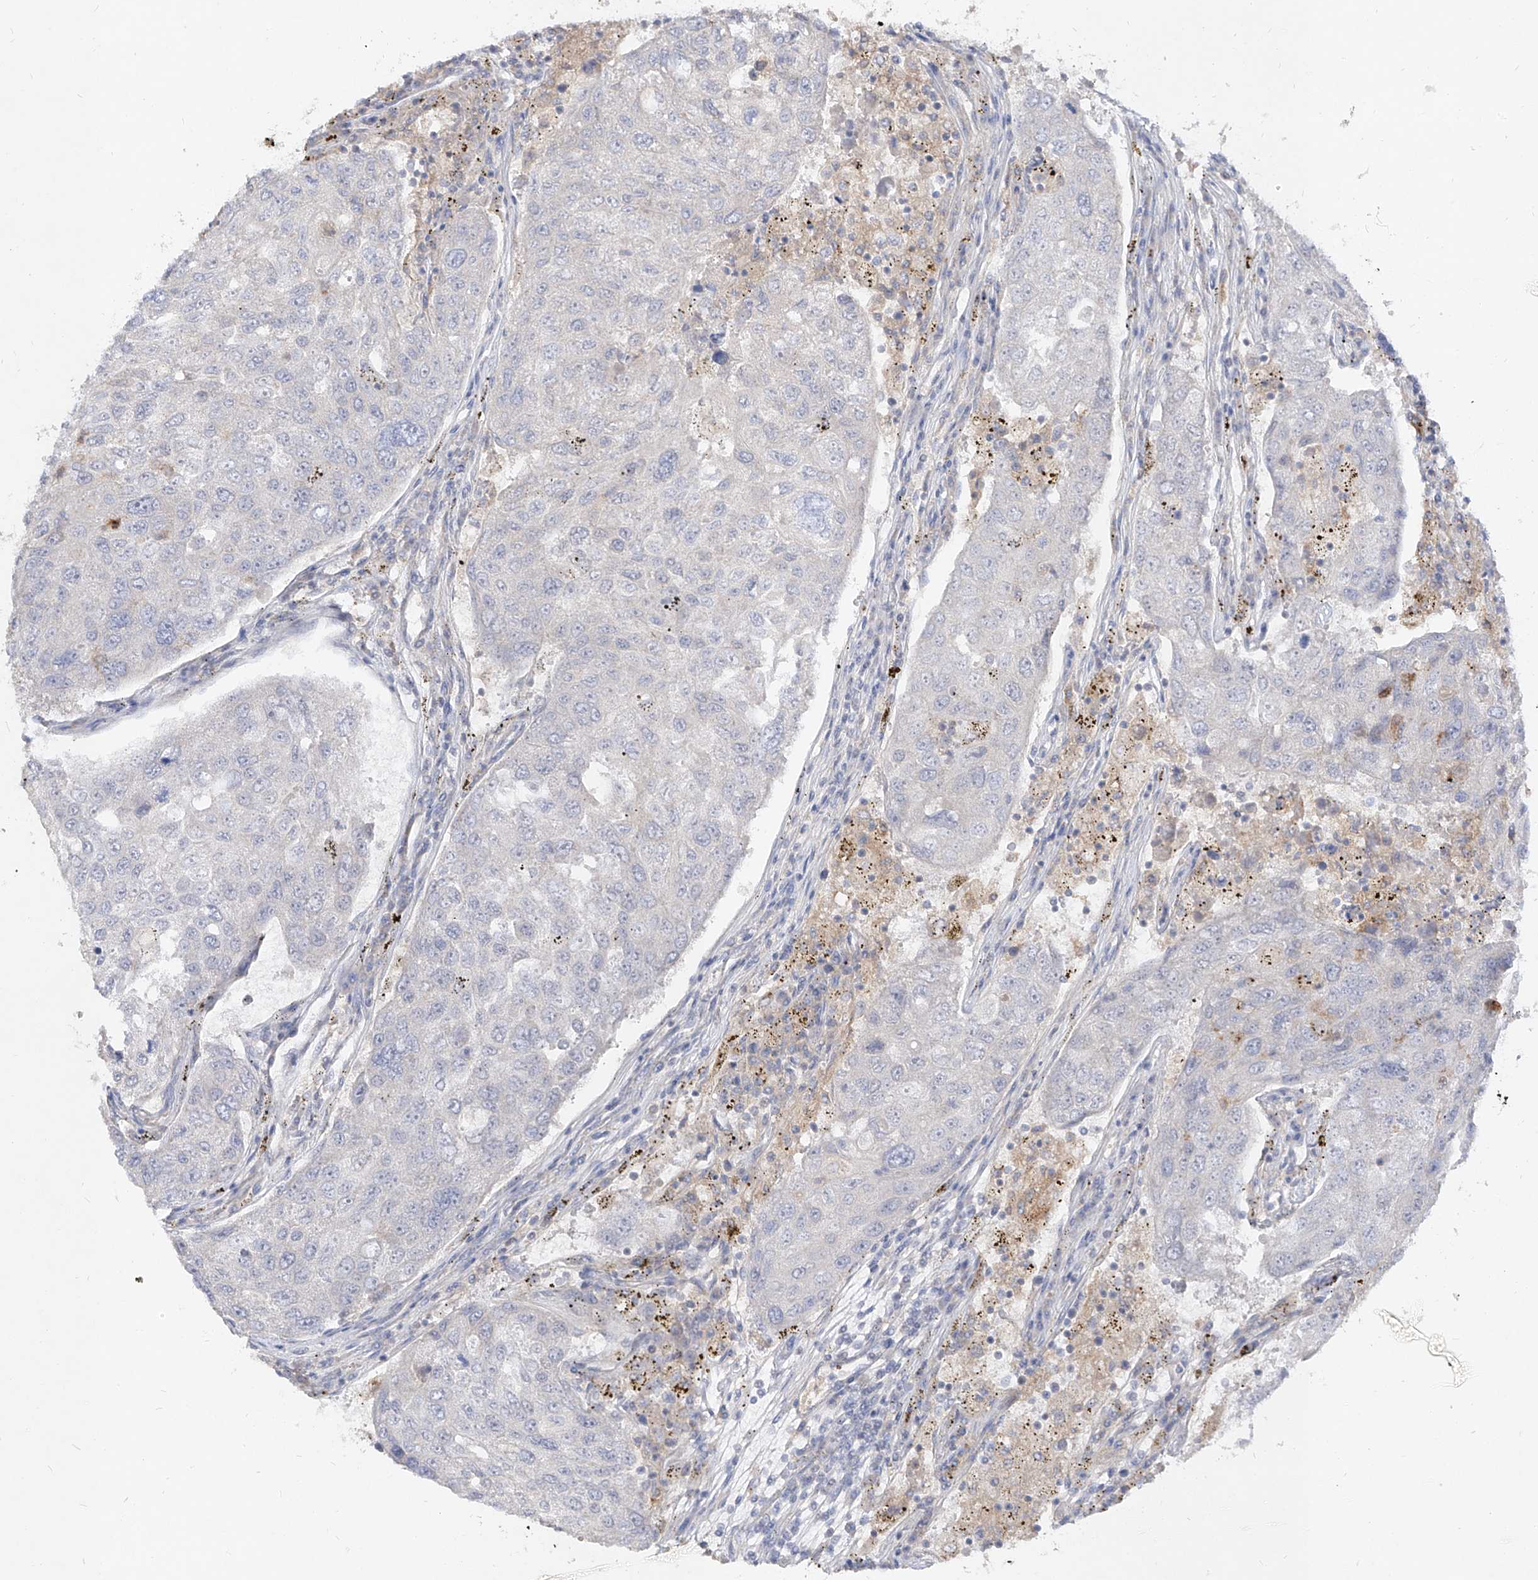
{"staining": {"intensity": "negative", "quantity": "none", "location": "none"}, "tissue": "urothelial cancer", "cell_type": "Tumor cells", "image_type": "cancer", "snomed": [{"axis": "morphology", "description": "Urothelial carcinoma, High grade"}, {"axis": "topography", "description": "Lymph node"}, {"axis": "topography", "description": "Urinary bladder"}], "caption": "Tumor cells are negative for protein expression in human urothelial carcinoma (high-grade). The staining is performed using DAB brown chromogen with nuclei counter-stained in using hematoxylin.", "gene": "RBFOX3", "patient": {"sex": "male", "age": 51}}